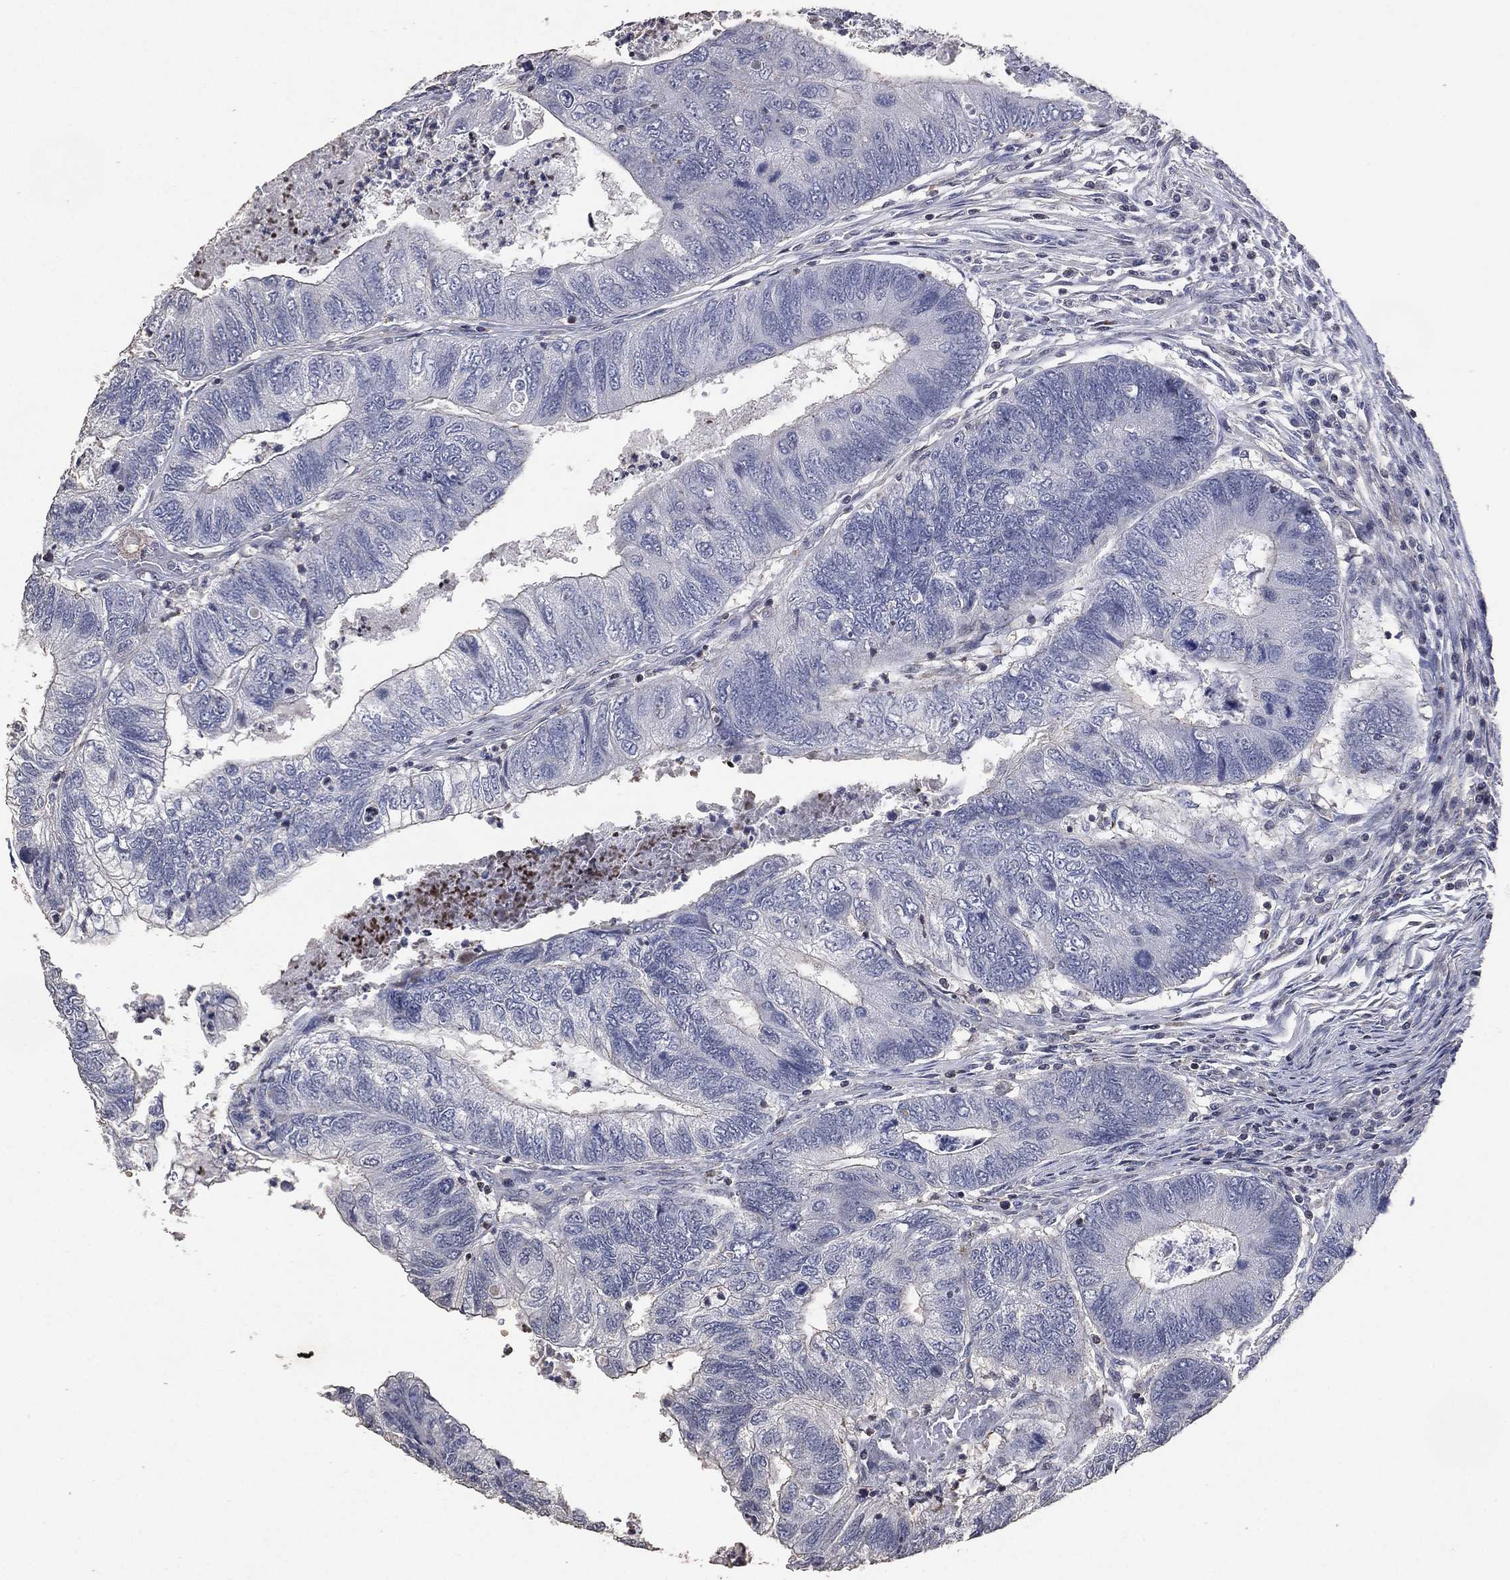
{"staining": {"intensity": "negative", "quantity": "none", "location": "none"}, "tissue": "colorectal cancer", "cell_type": "Tumor cells", "image_type": "cancer", "snomed": [{"axis": "morphology", "description": "Adenocarcinoma, NOS"}, {"axis": "topography", "description": "Colon"}], "caption": "The image exhibits no significant expression in tumor cells of colorectal cancer (adenocarcinoma).", "gene": "ADPRHL1", "patient": {"sex": "female", "age": 67}}